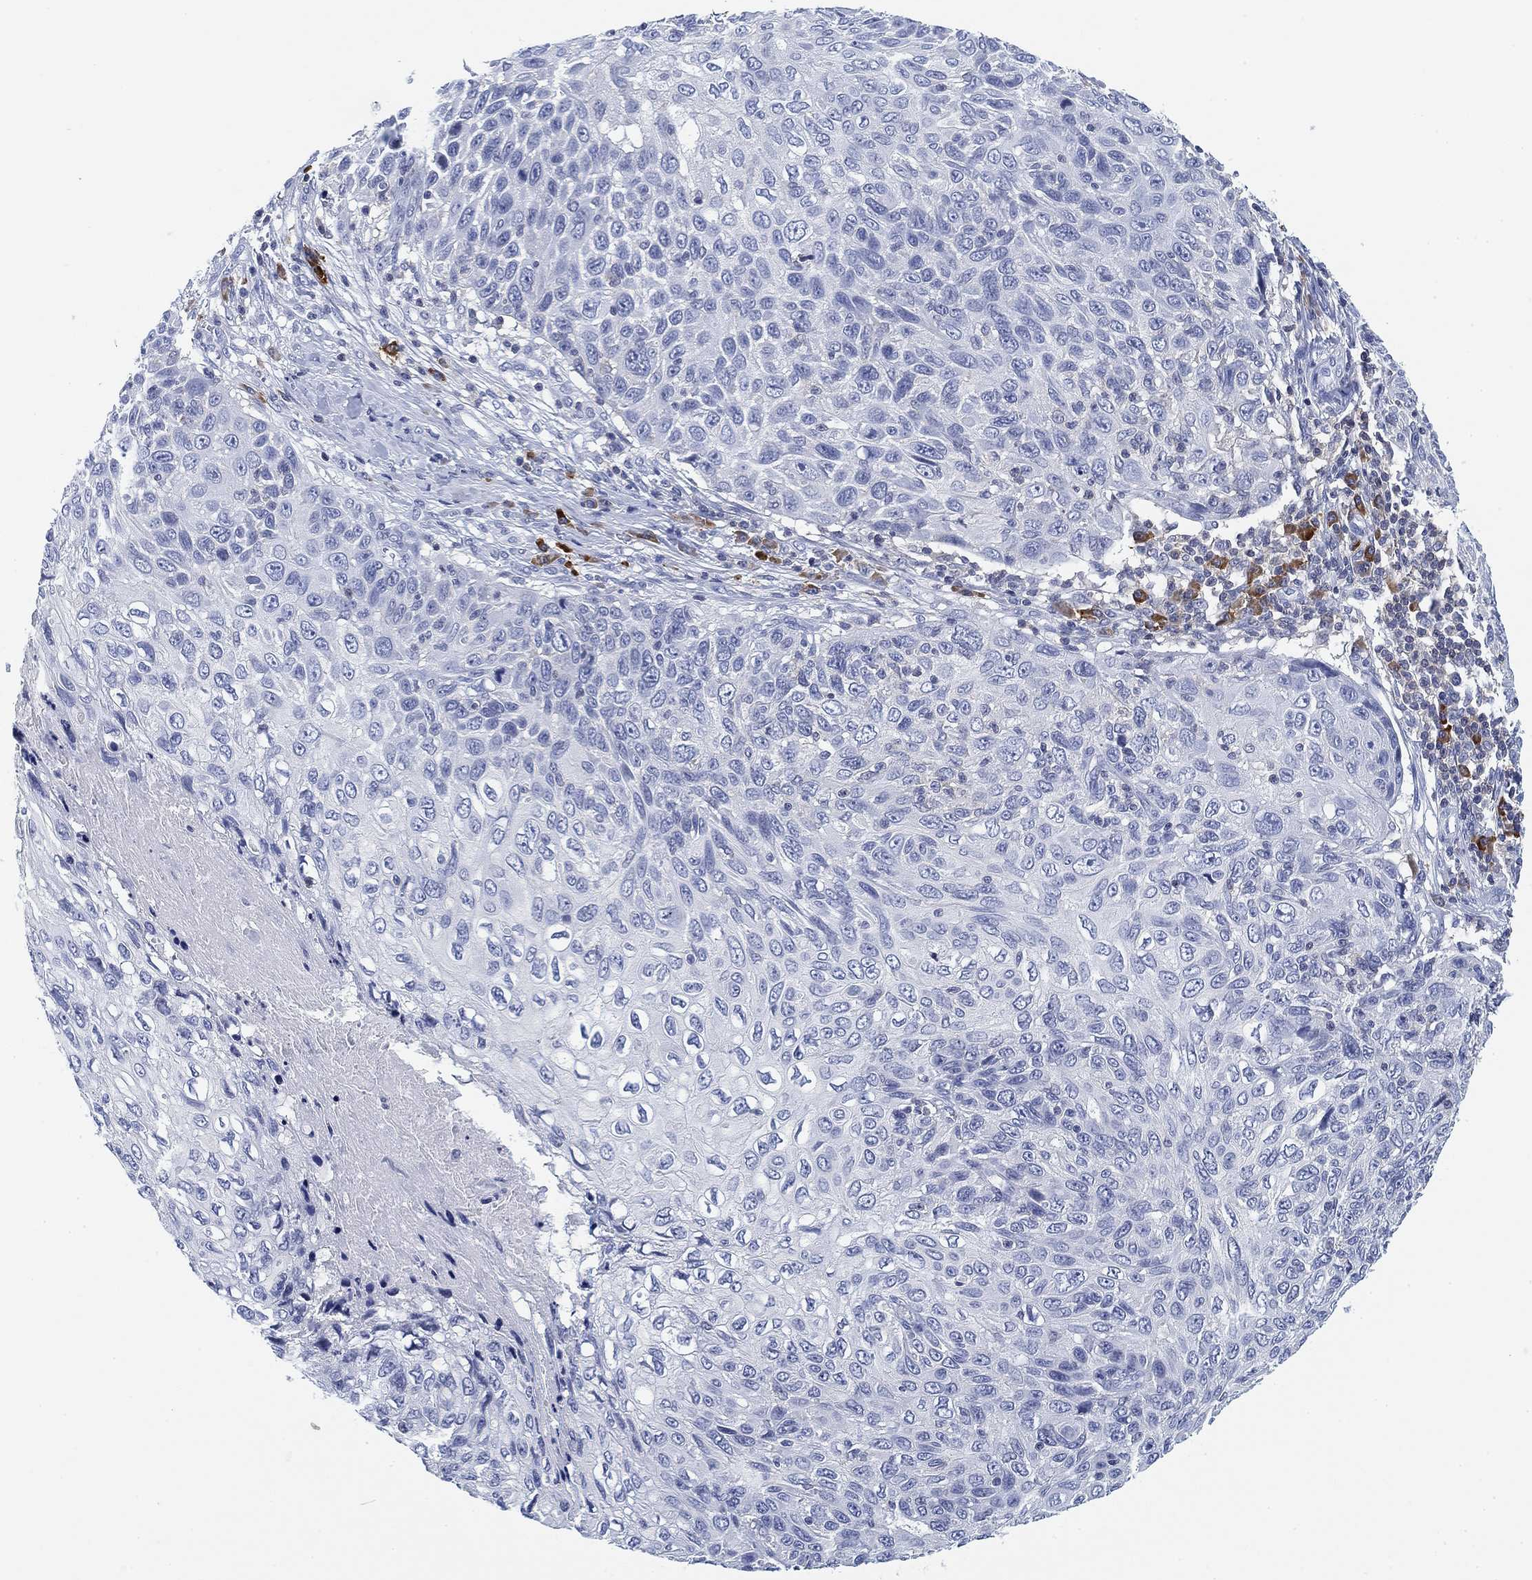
{"staining": {"intensity": "negative", "quantity": "none", "location": "none"}, "tissue": "skin cancer", "cell_type": "Tumor cells", "image_type": "cancer", "snomed": [{"axis": "morphology", "description": "Squamous cell carcinoma, NOS"}, {"axis": "topography", "description": "Skin"}], "caption": "A histopathology image of human skin cancer (squamous cell carcinoma) is negative for staining in tumor cells.", "gene": "FYB1", "patient": {"sex": "male", "age": 92}}